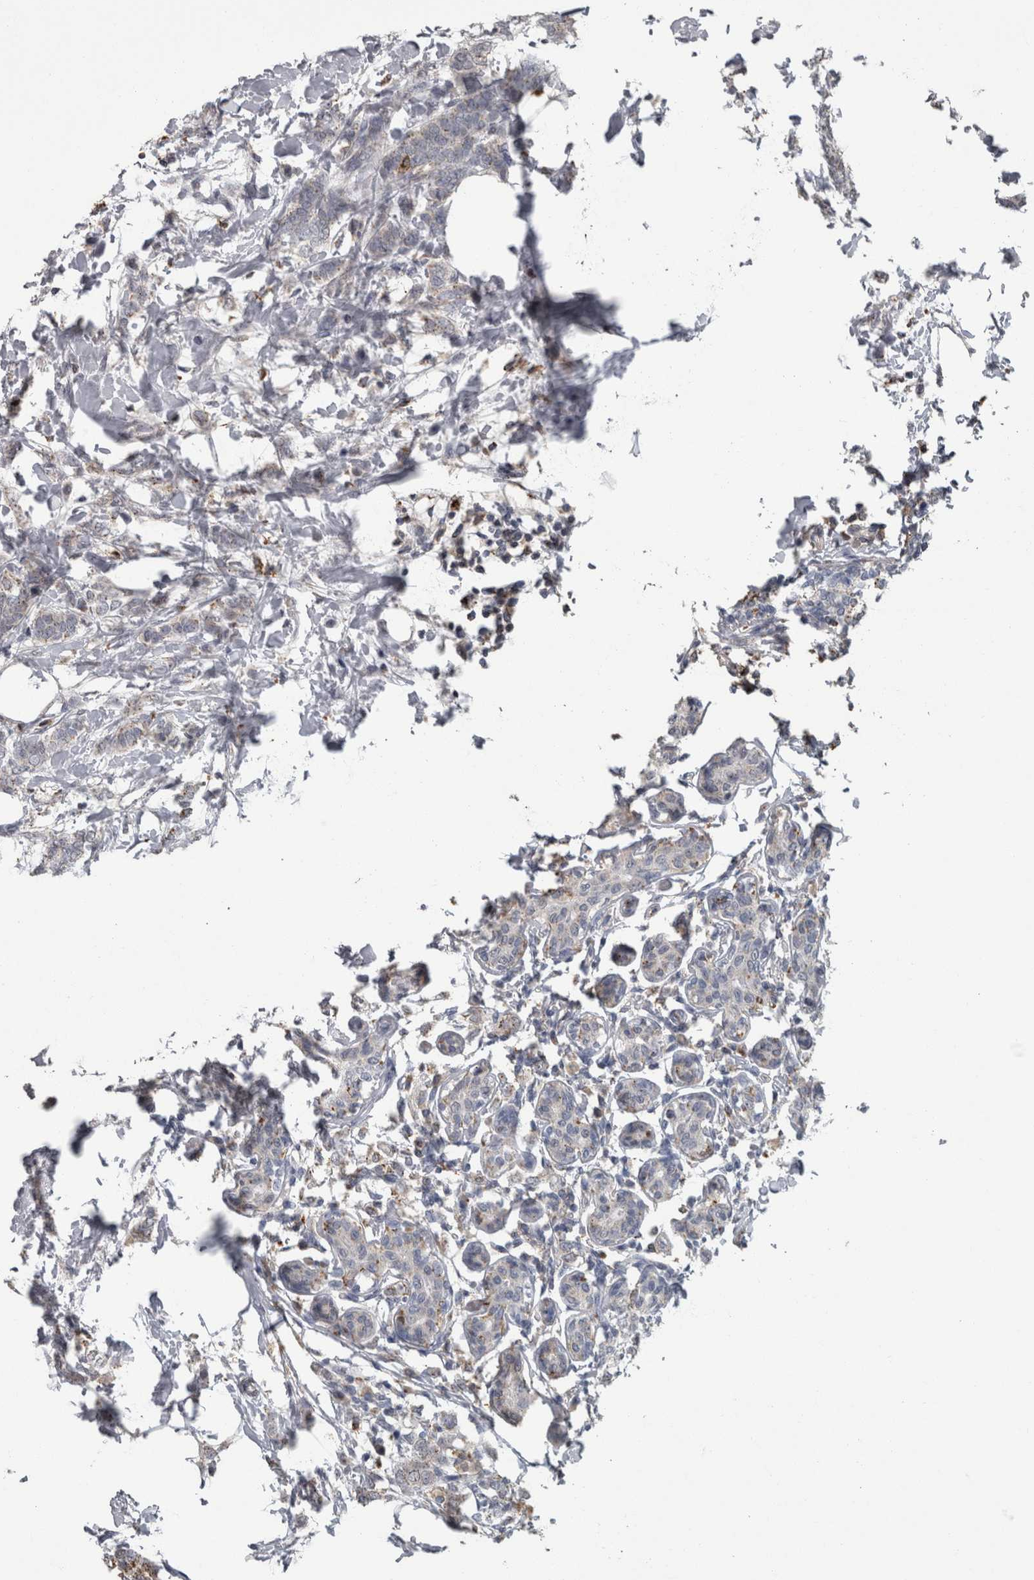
{"staining": {"intensity": "negative", "quantity": "none", "location": "none"}, "tissue": "breast cancer", "cell_type": "Tumor cells", "image_type": "cancer", "snomed": [{"axis": "morphology", "description": "Lobular carcinoma, in situ"}, {"axis": "morphology", "description": "Lobular carcinoma"}, {"axis": "topography", "description": "Breast"}], "caption": "IHC of human breast cancer exhibits no expression in tumor cells.", "gene": "NAAA", "patient": {"sex": "female", "age": 41}}